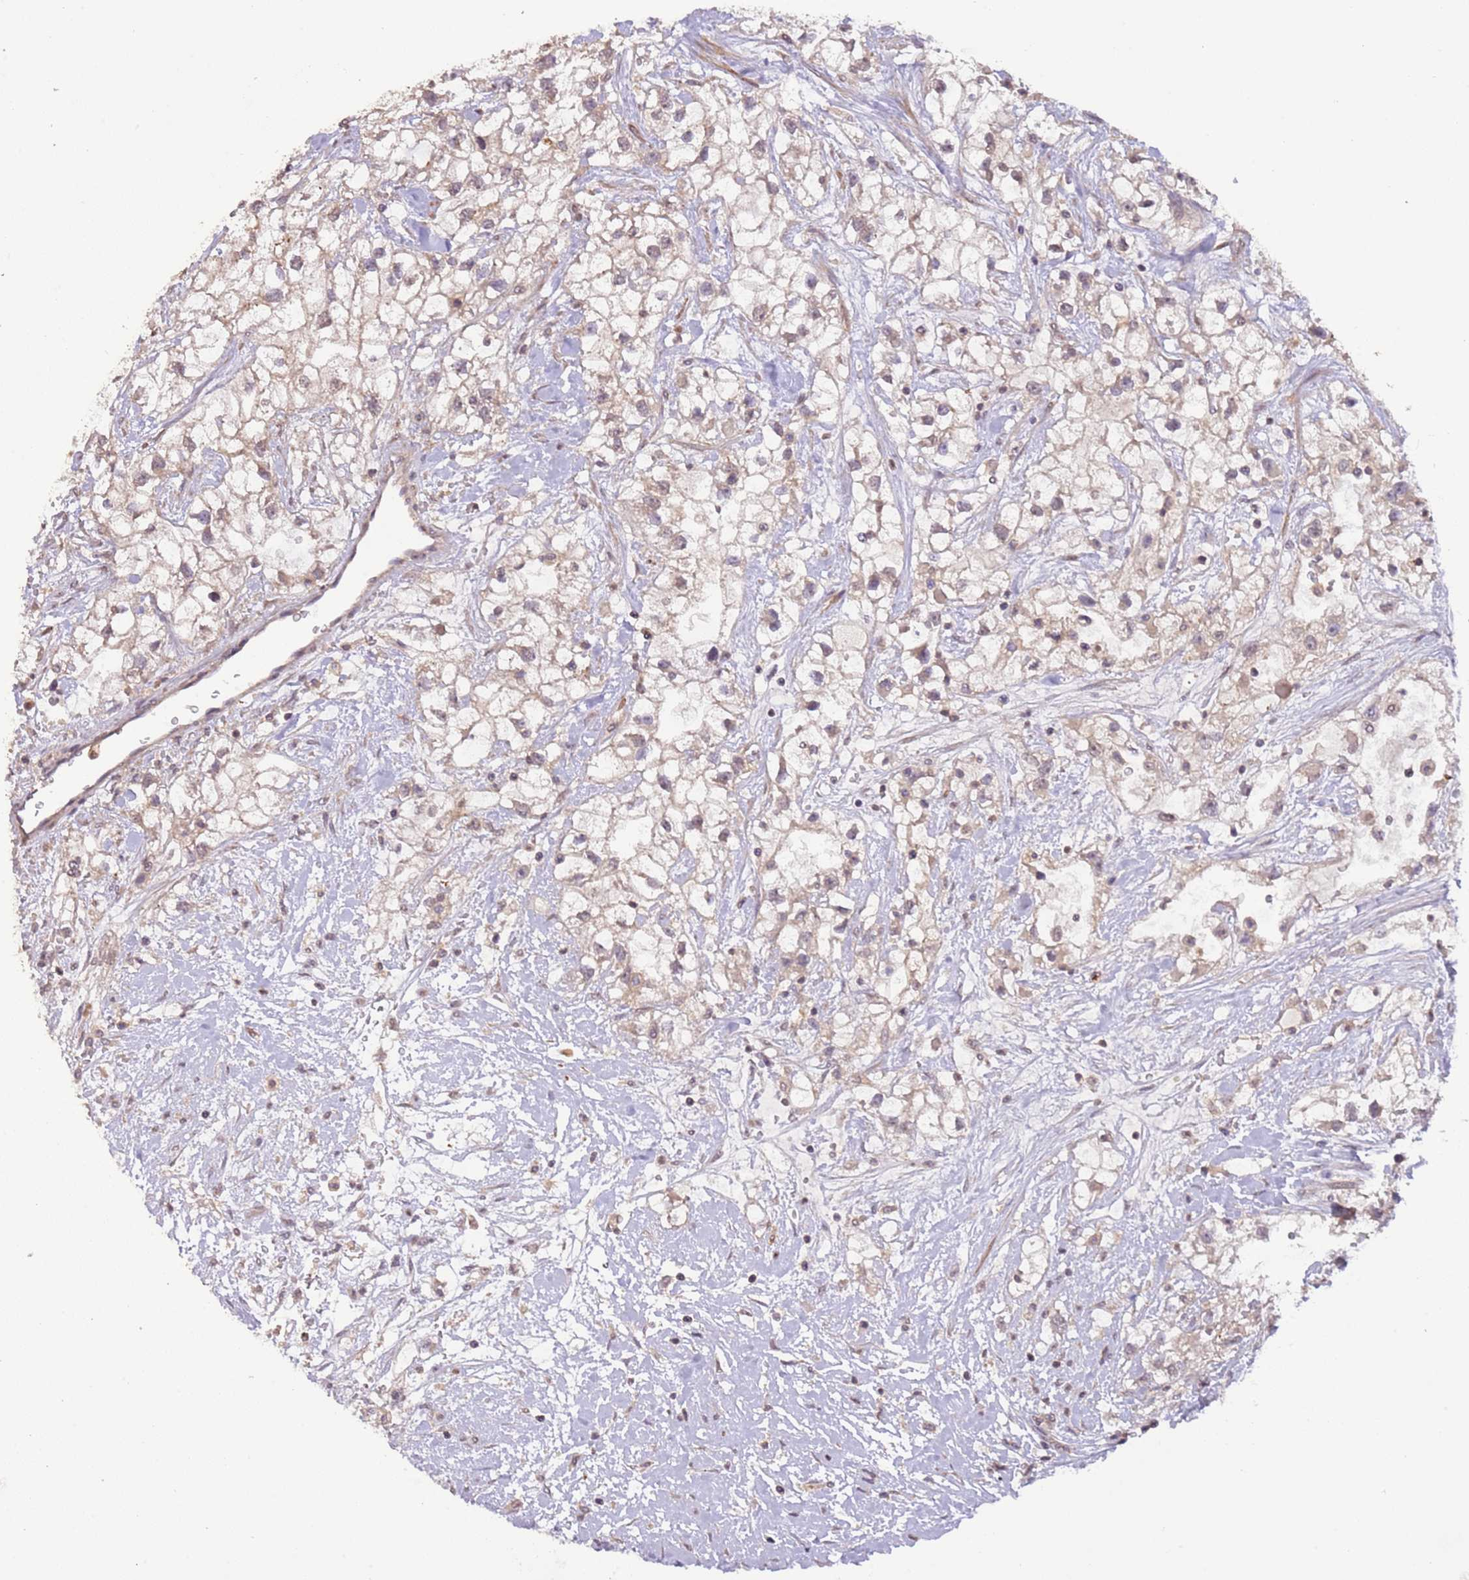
{"staining": {"intensity": "weak", "quantity": "25%-75%", "location": "cytoplasmic/membranous"}, "tissue": "renal cancer", "cell_type": "Tumor cells", "image_type": "cancer", "snomed": [{"axis": "morphology", "description": "Adenocarcinoma, NOS"}, {"axis": "topography", "description": "Kidney"}], "caption": "Weak cytoplasmic/membranous positivity for a protein is present in about 25%-75% of tumor cells of renal adenocarcinoma using IHC.", "gene": "SLC16A4", "patient": {"sex": "male", "age": 59}}